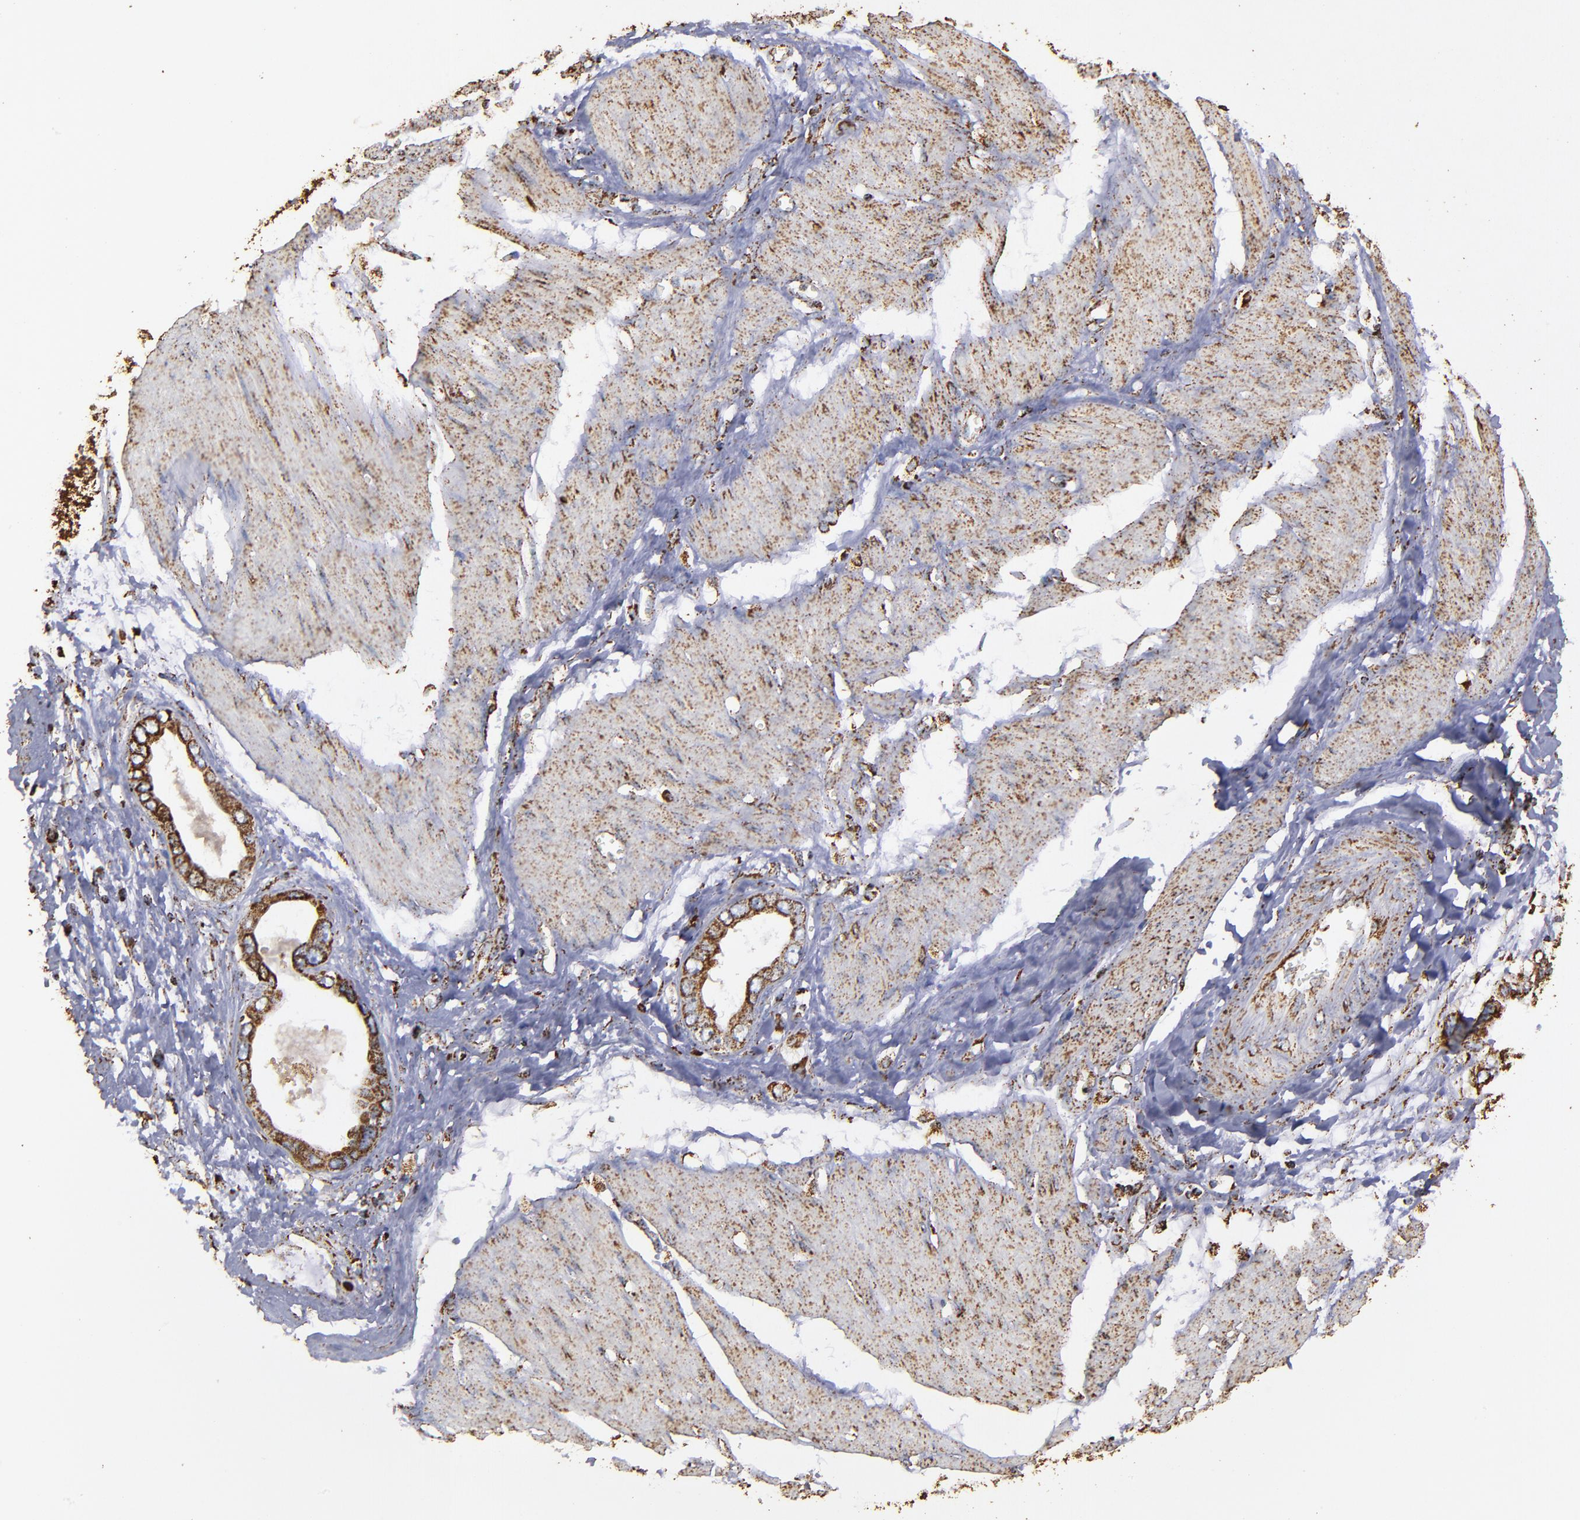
{"staining": {"intensity": "strong", "quantity": ">75%", "location": "cytoplasmic/membranous"}, "tissue": "stomach cancer", "cell_type": "Tumor cells", "image_type": "cancer", "snomed": [{"axis": "morphology", "description": "Adenocarcinoma, NOS"}, {"axis": "topography", "description": "Stomach"}], "caption": "About >75% of tumor cells in human stomach adenocarcinoma show strong cytoplasmic/membranous protein positivity as visualized by brown immunohistochemical staining.", "gene": "SOD2", "patient": {"sex": "male", "age": 78}}